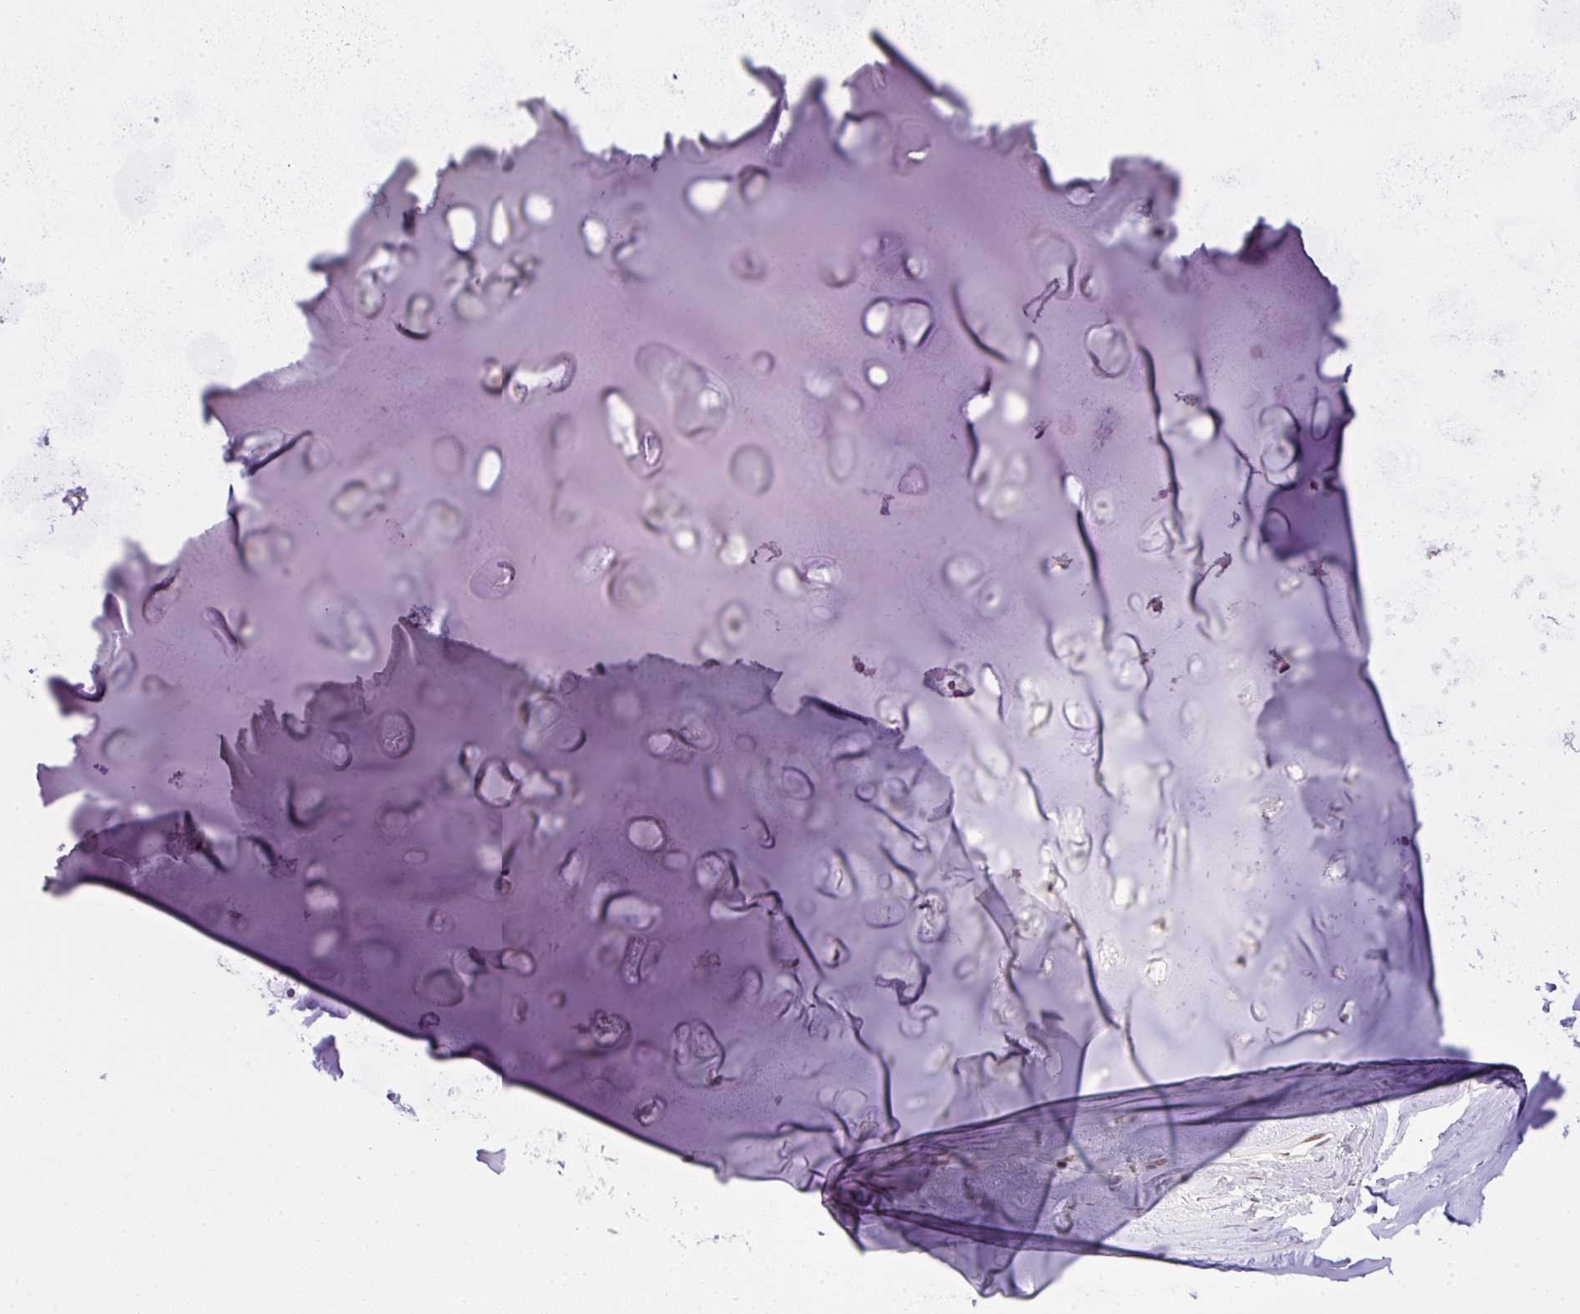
{"staining": {"intensity": "negative", "quantity": "none", "location": "none"}, "tissue": "adipose tissue", "cell_type": "Adipocytes", "image_type": "normal", "snomed": [{"axis": "morphology", "description": "Normal tissue, NOS"}, {"axis": "topography", "description": "Cartilage tissue"}, {"axis": "topography", "description": "Nasopharynx"}, {"axis": "topography", "description": "Thyroid gland"}], "caption": "DAB immunohistochemical staining of benign human adipose tissue exhibits no significant staining in adipocytes. The staining was performed using DAB to visualize the protein expression in brown, while the nuclei were stained in blue with hematoxylin (Magnification: 20x).", "gene": "DERPC", "patient": {"sex": "male", "age": 63}}